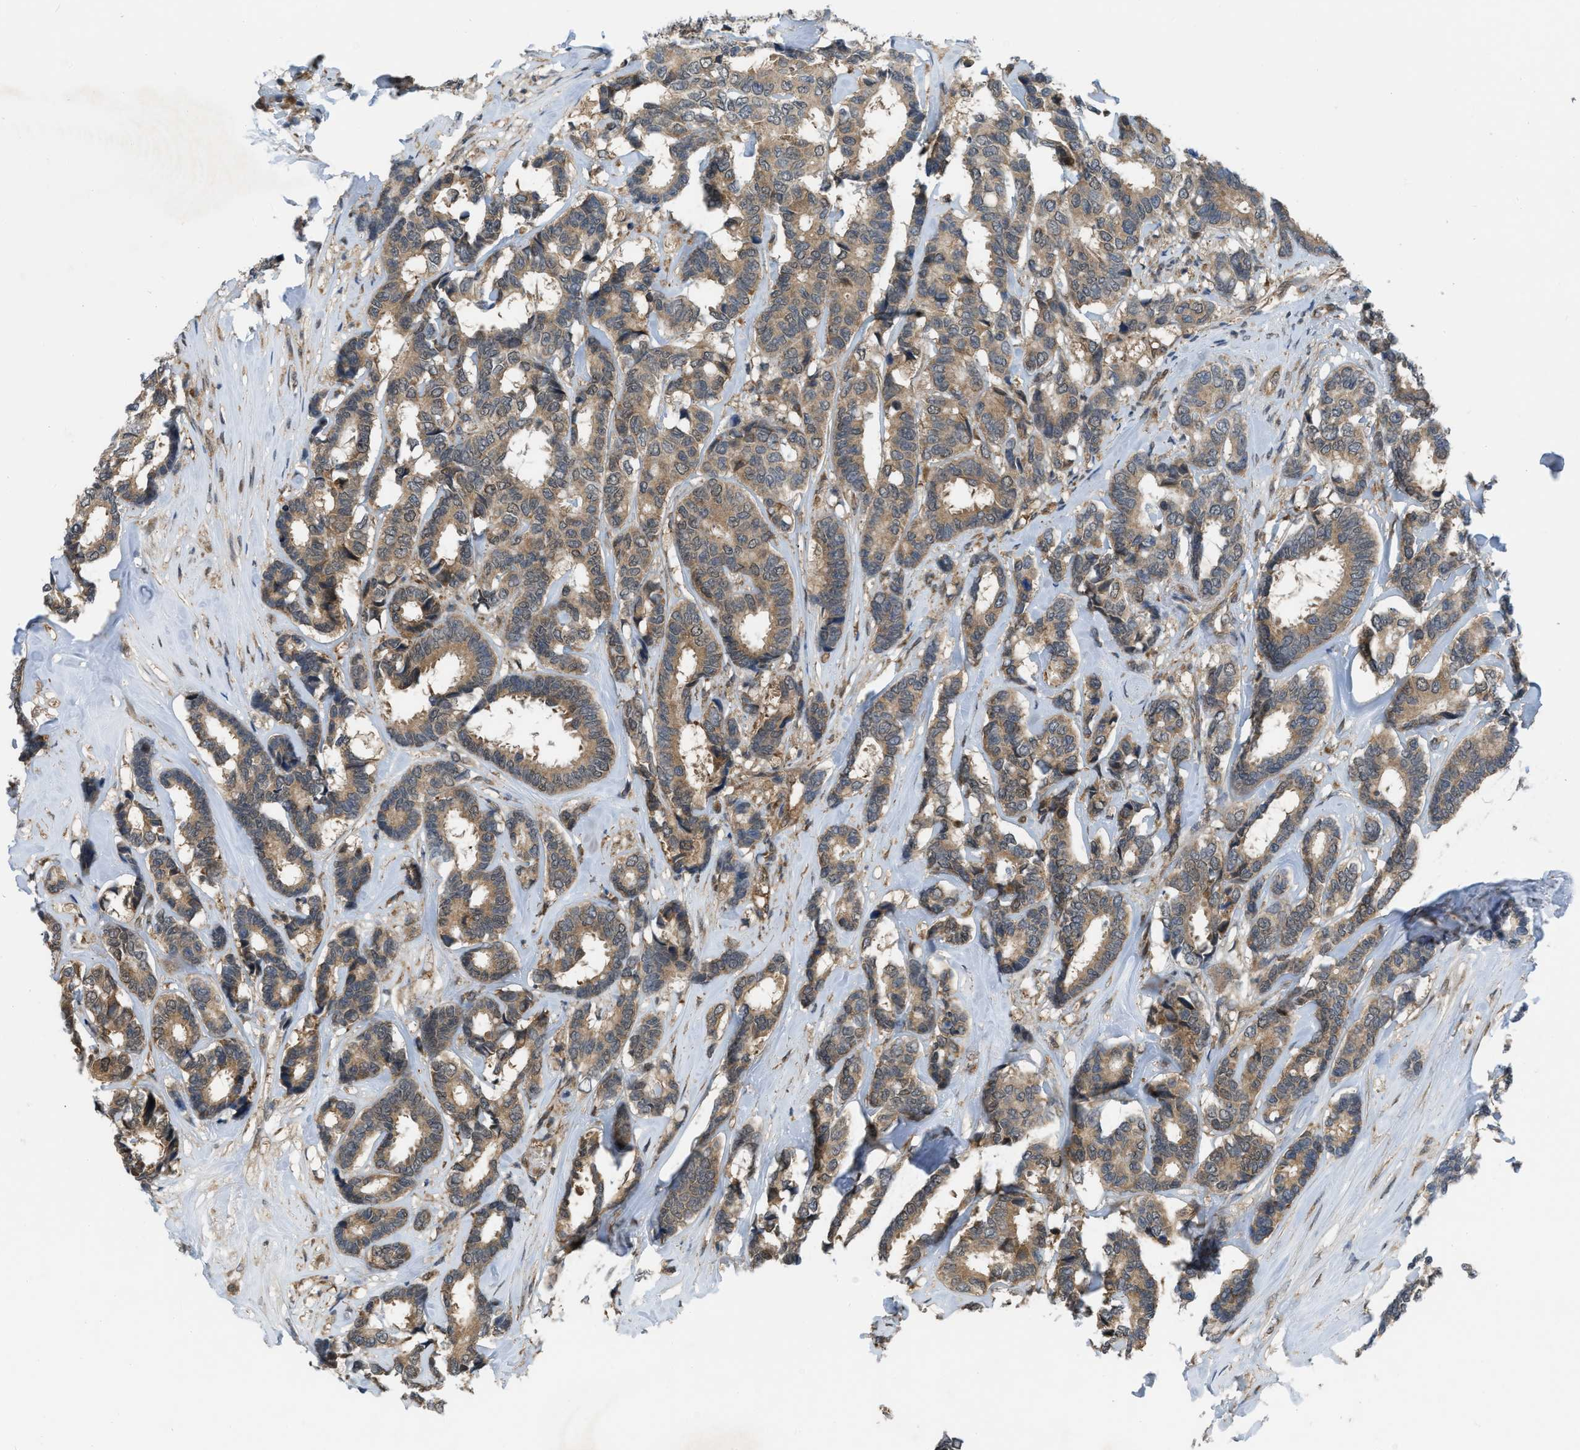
{"staining": {"intensity": "weak", "quantity": ">75%", "location": "cytoplasmic/membranous"}, "tissue": "breast cancer", "cell_type": "Tumor cells", "image_type": "cancer", "snomed": [{"axis": "morphology", "description": "Duct carcinoma"}, {"axis": "topography", "description": "Breast"}], "caption": "DAB immunohistochemical staining of invasive ductal carcinoma (breast) demonstrates weak cytoplasmic/membranous protein positivity in about >75% of tumor cells. (Brightfield microscopy of DAB IHC at high magnification).", "gene": "BCL7C", "patient": {"sex": "female", "age": 87}}